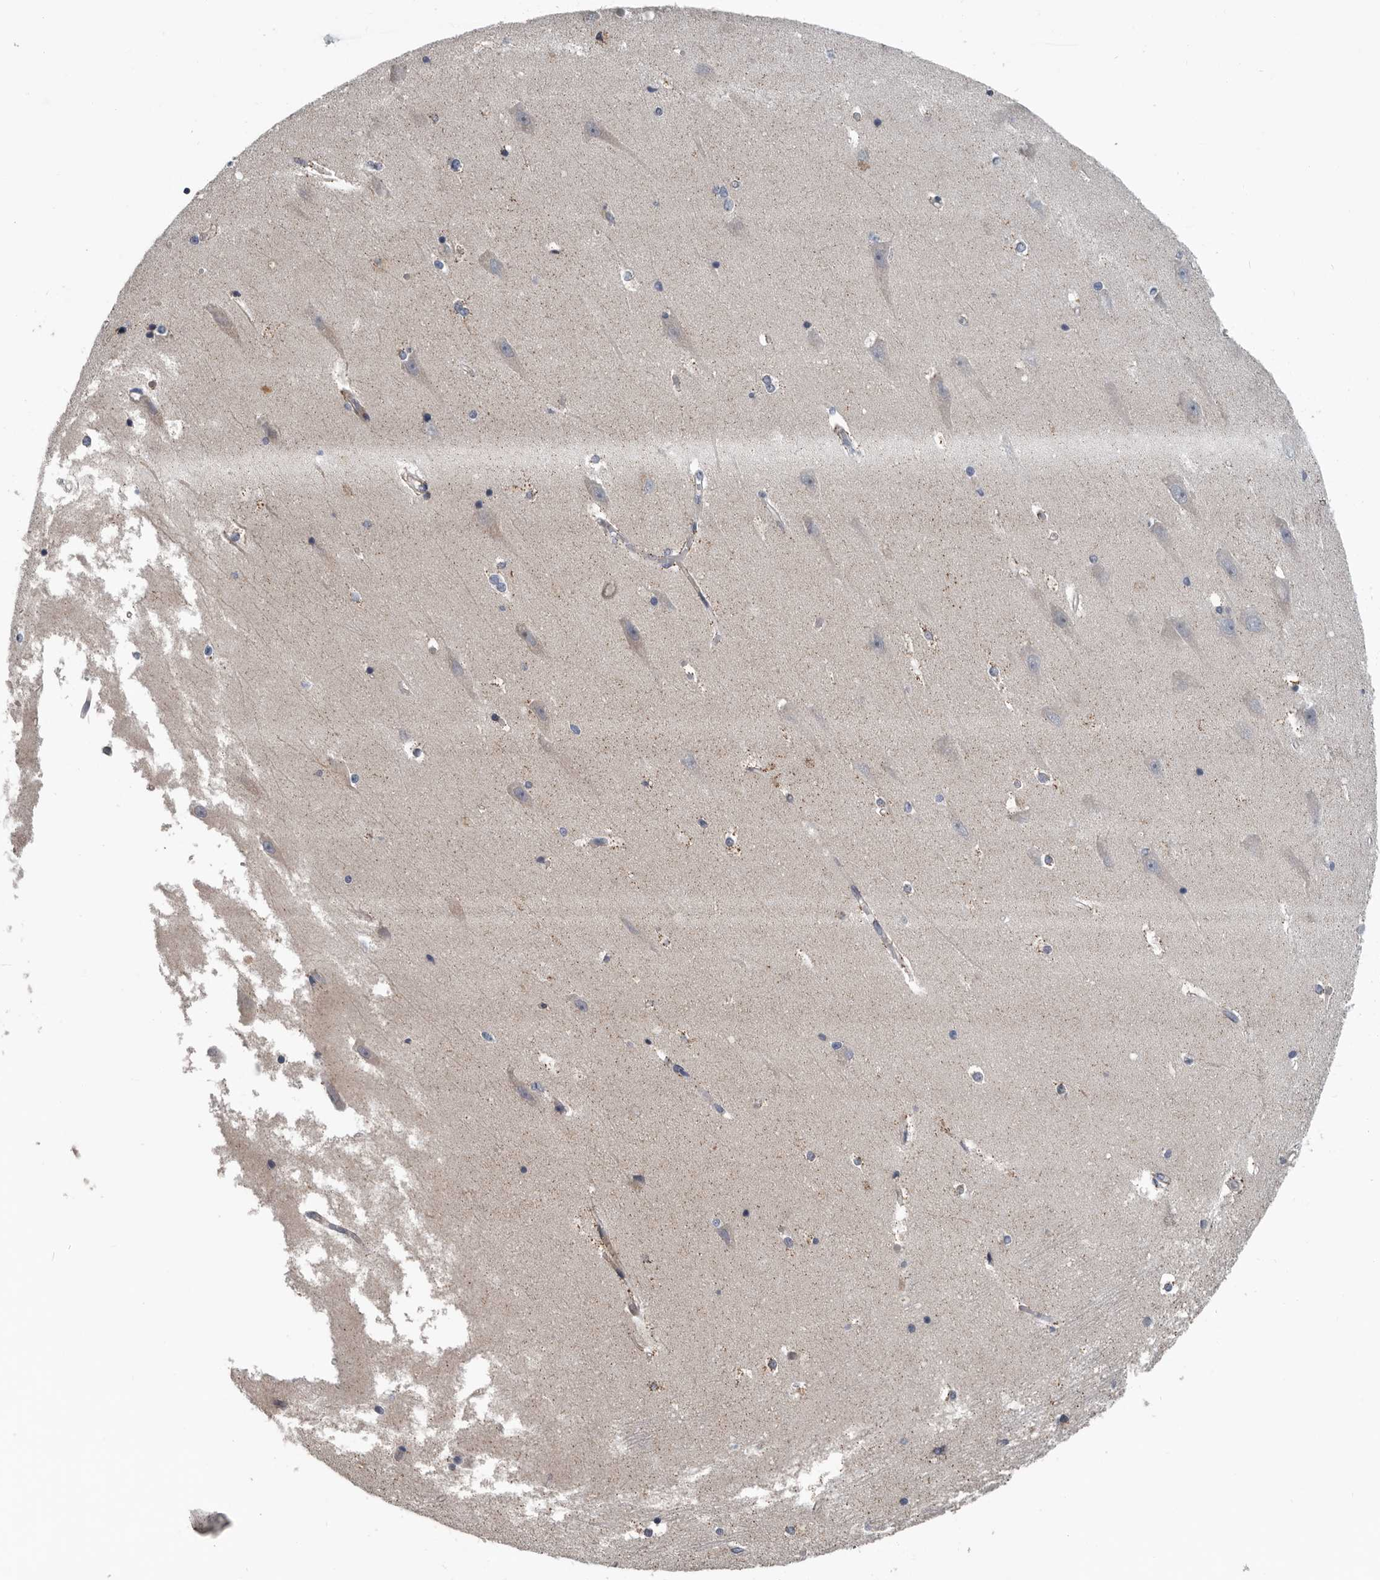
{"staining": {"intensity": "negative", "quantity": "none", "location": "none"}, "tissue": "hippocampus", "cell_type": "Glial cells", "image_type": "normal", "snomed": [{"axis": "morphology", "description": "Normal tissue, NOS"}, {"axis": "topography", "description": "Hippocampus"}], "caption": "The photomicrograph exhibits no significant expression in glial cells of hippocampus.", "gene": "DPY19L4", "patient": {"sex": "male", "age": 45}}